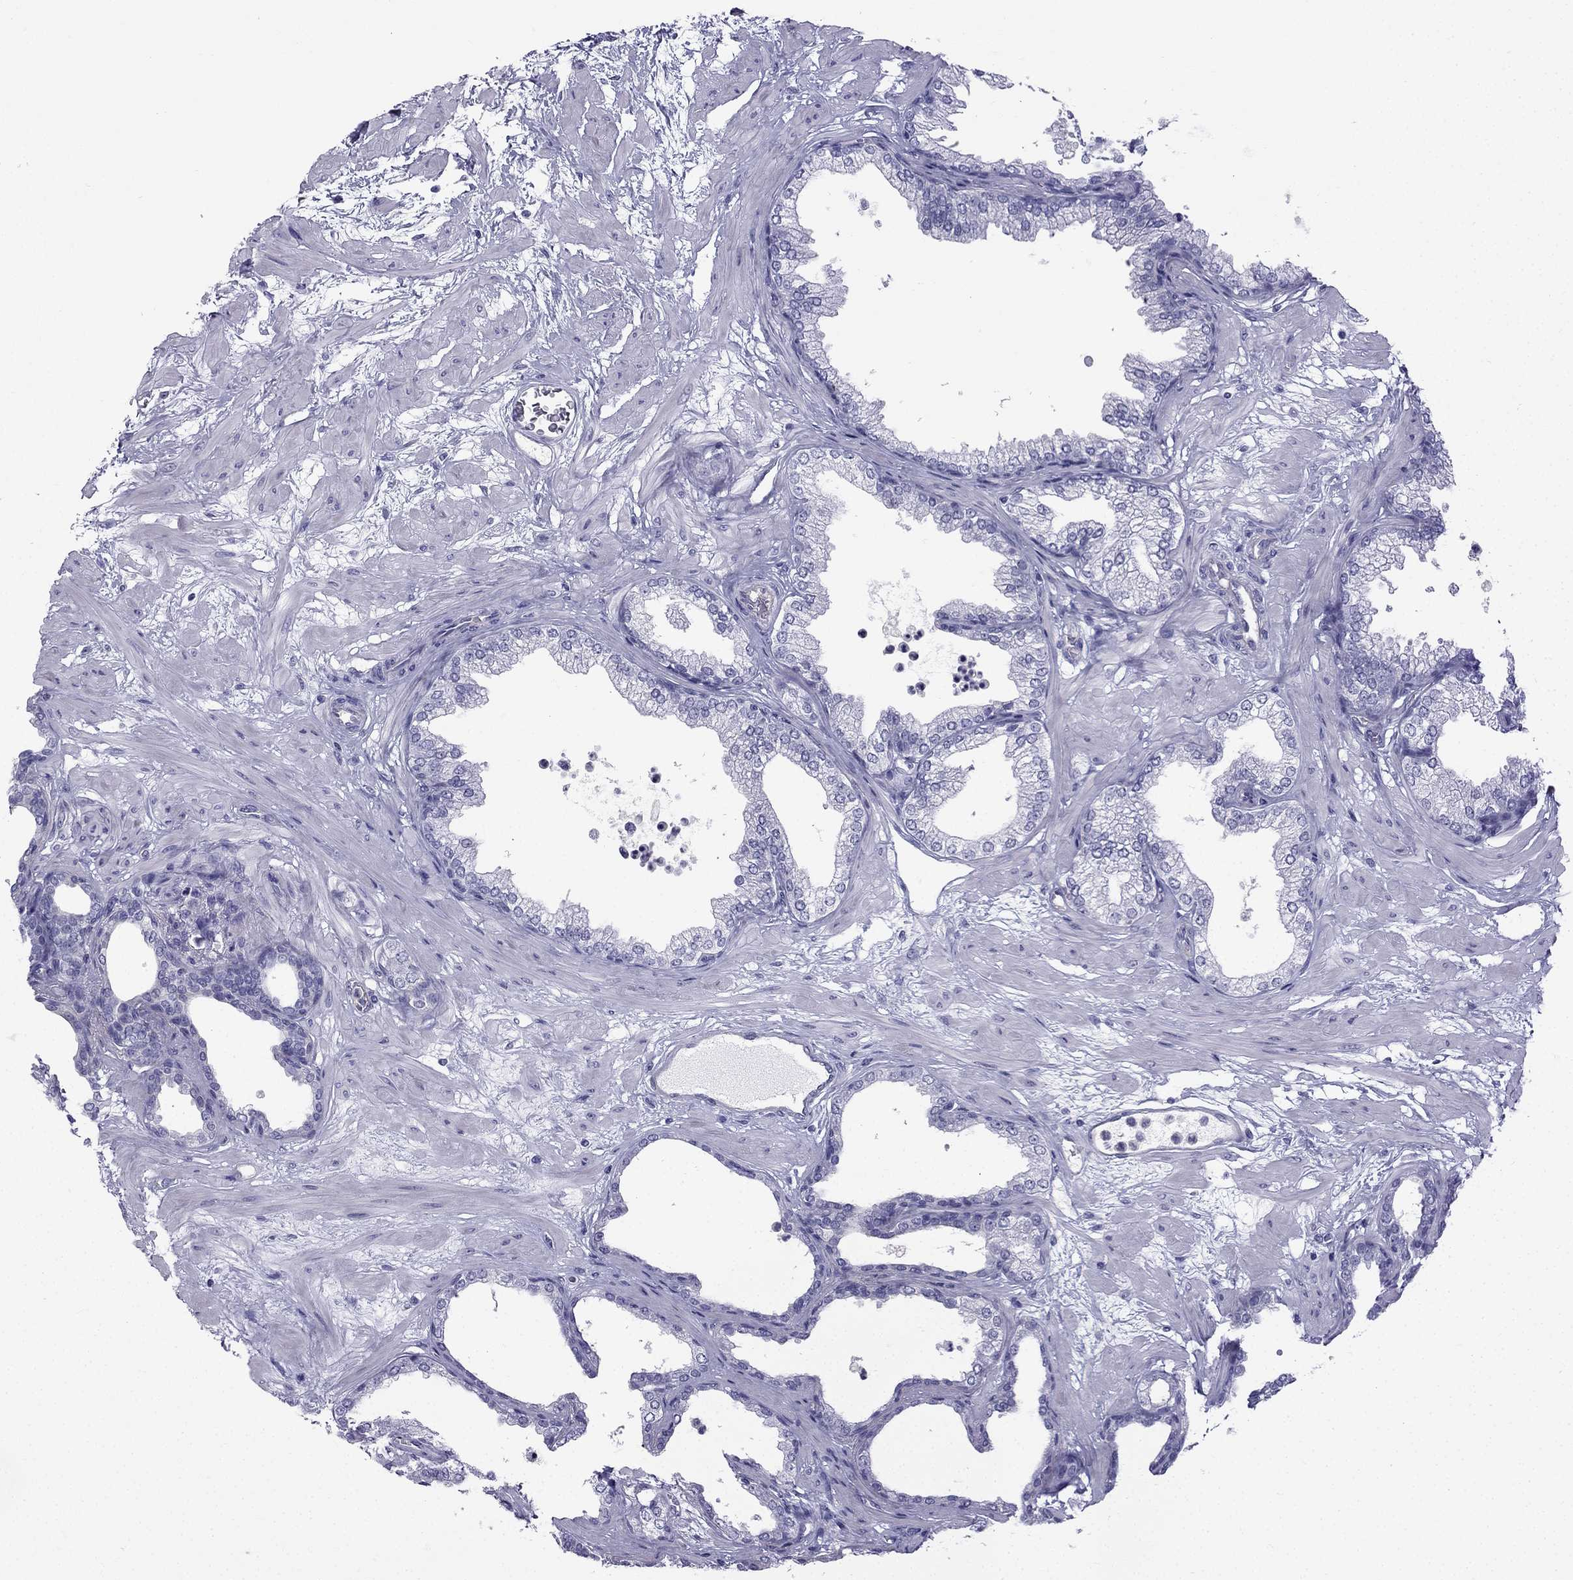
{"staining": {"intensity": "negative", "quantity": "none", "location": "none"}, "tissue": "prostate", "cell_type": "Glandular cells", "image_type": "normal", "snomed": [{"axis": "morphology", "description": "Normal tissue, NOS"}, {"axis": "topography", "description": "Prostate"}], "caption": "IHC histopathology image of normal prostate: human prostate stained with DAB (3,3'-diaminobenzidine) reveals no significant protein expression in glandular cells.", "gene": "GJA8", "patient": {"sex": "male", "age": 37}}